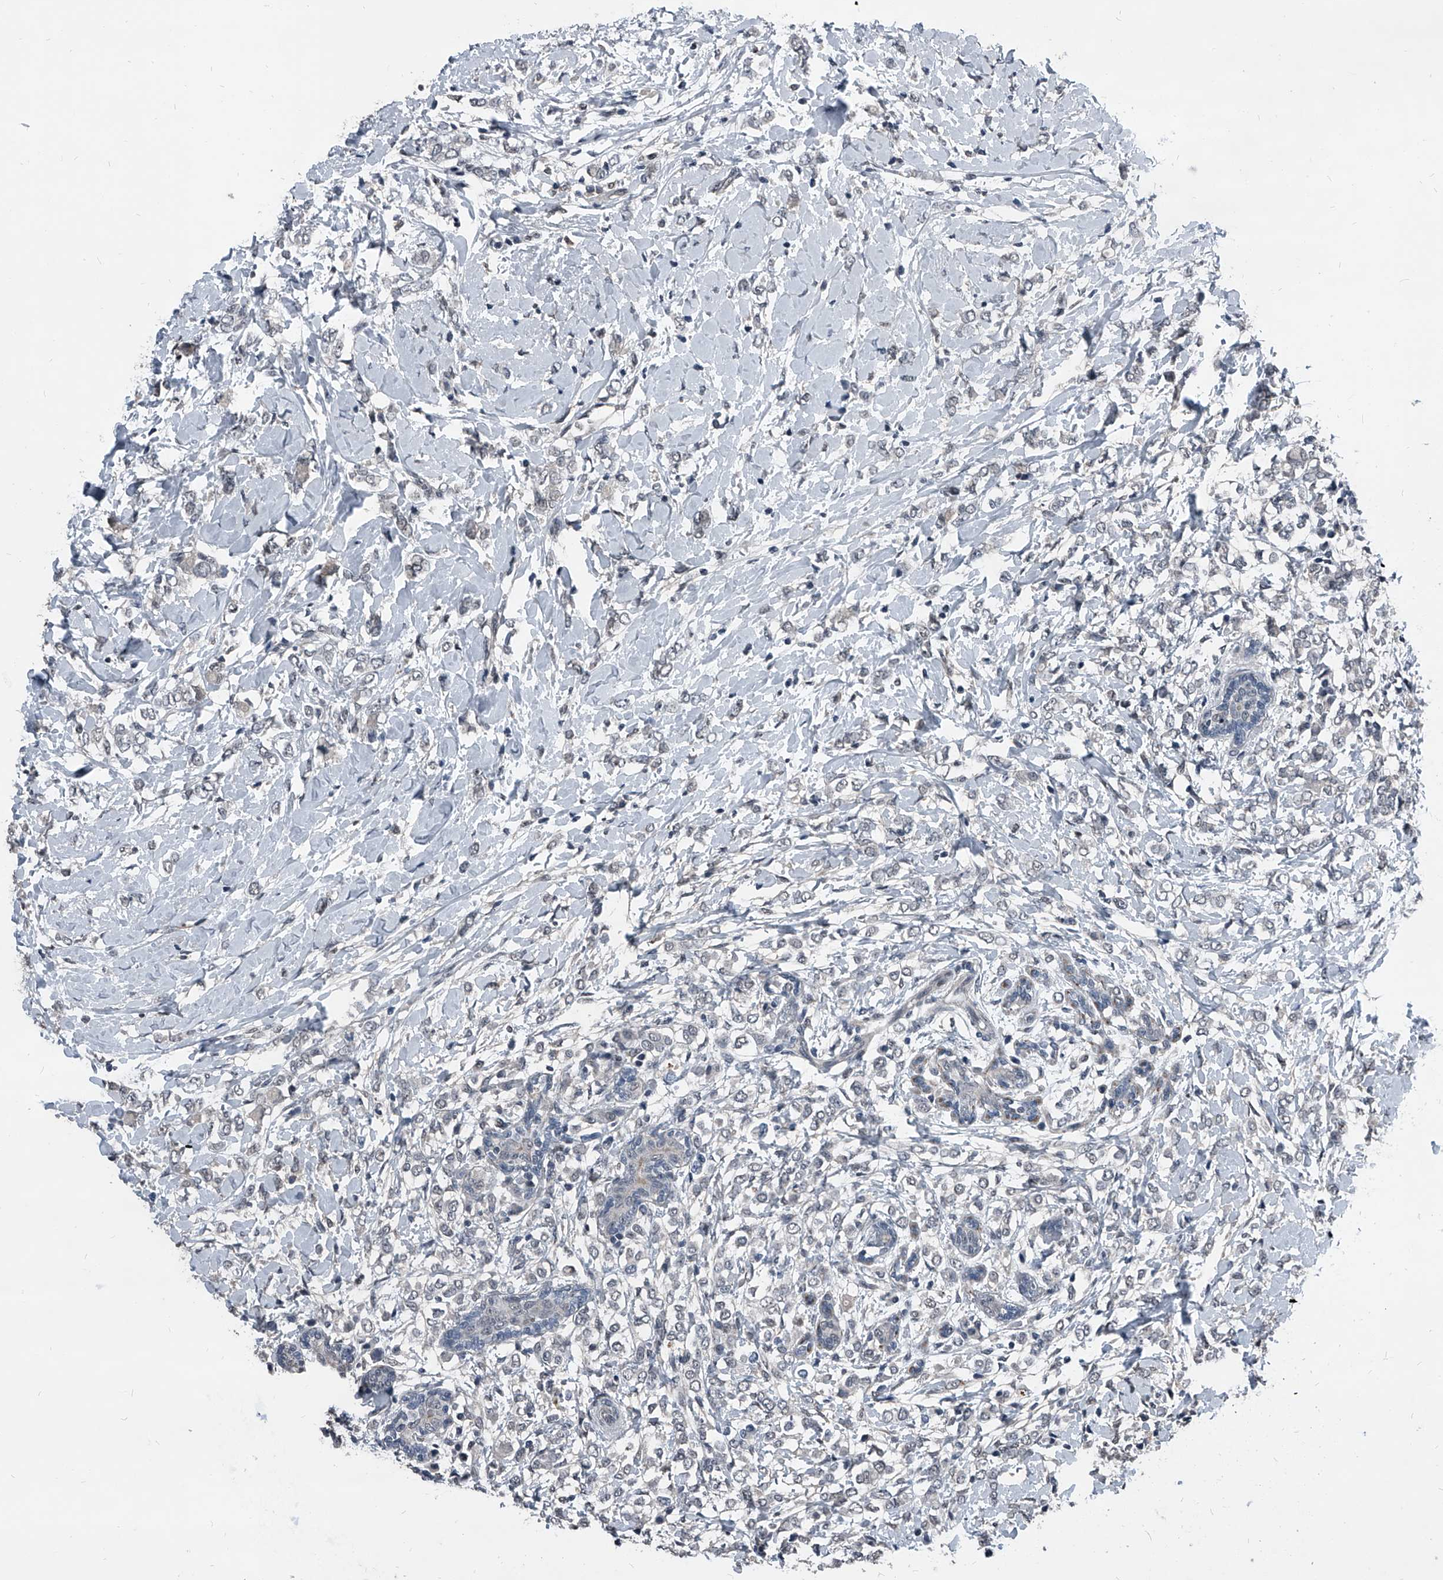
{"staining": {"intensity": "negative", "quantity": "none", "location": "none"}, "tissue": "breast cancer", "cell_type": "Tumor cells", "image_type": "cancer", "snomed": [{"axis": "morphology", "description": "Normal tissue, NOS"}, {"axis": "morphology", "description": "Lobular carcinoma"}, {"axis": "topography", "description": "Breast"}], "caption": "This is an IHC micrograph of human breast lobular carcinoma. There is no staining in tumor cells.", "gene": "MEN1", "patient": {"sex": "female", "age": 47}}